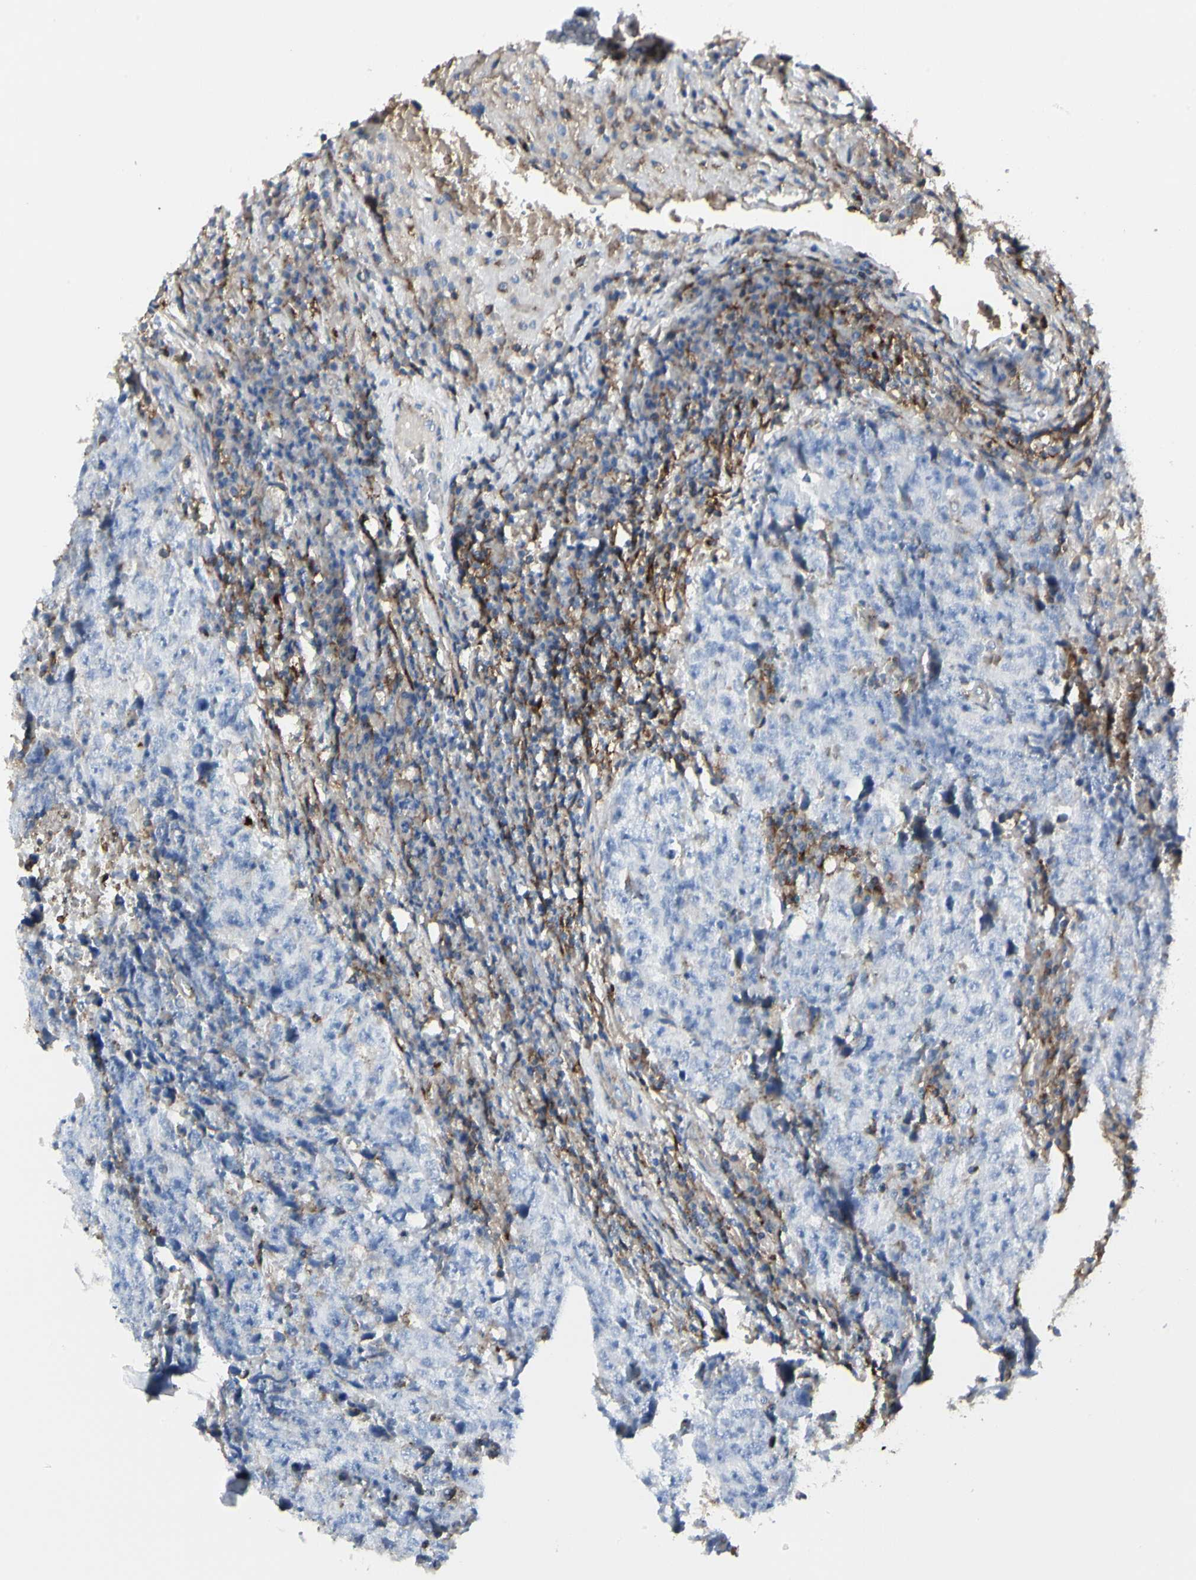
{"staining": {"intensity": "negative", "quantity": "none", "location": "none"}, "tissue": "testis cancer", "cell_type": "Tumor cells", "image_type": "cancer", "snomed": [{"axis": "morphology", "description": "Necrosis, NOS"}, {"axis": "morphology", "description": "Carcinoma, Embryonal, NOS"}, {"axis": "topography", "description": "Testis"}], "caption": "Human embryonal carcinoma (testis) stained for a protein using IHC demonstrates no staining in tumor cells.", "gene": "CLEC2B", "patient": {"sex": "male", "age": 19}}